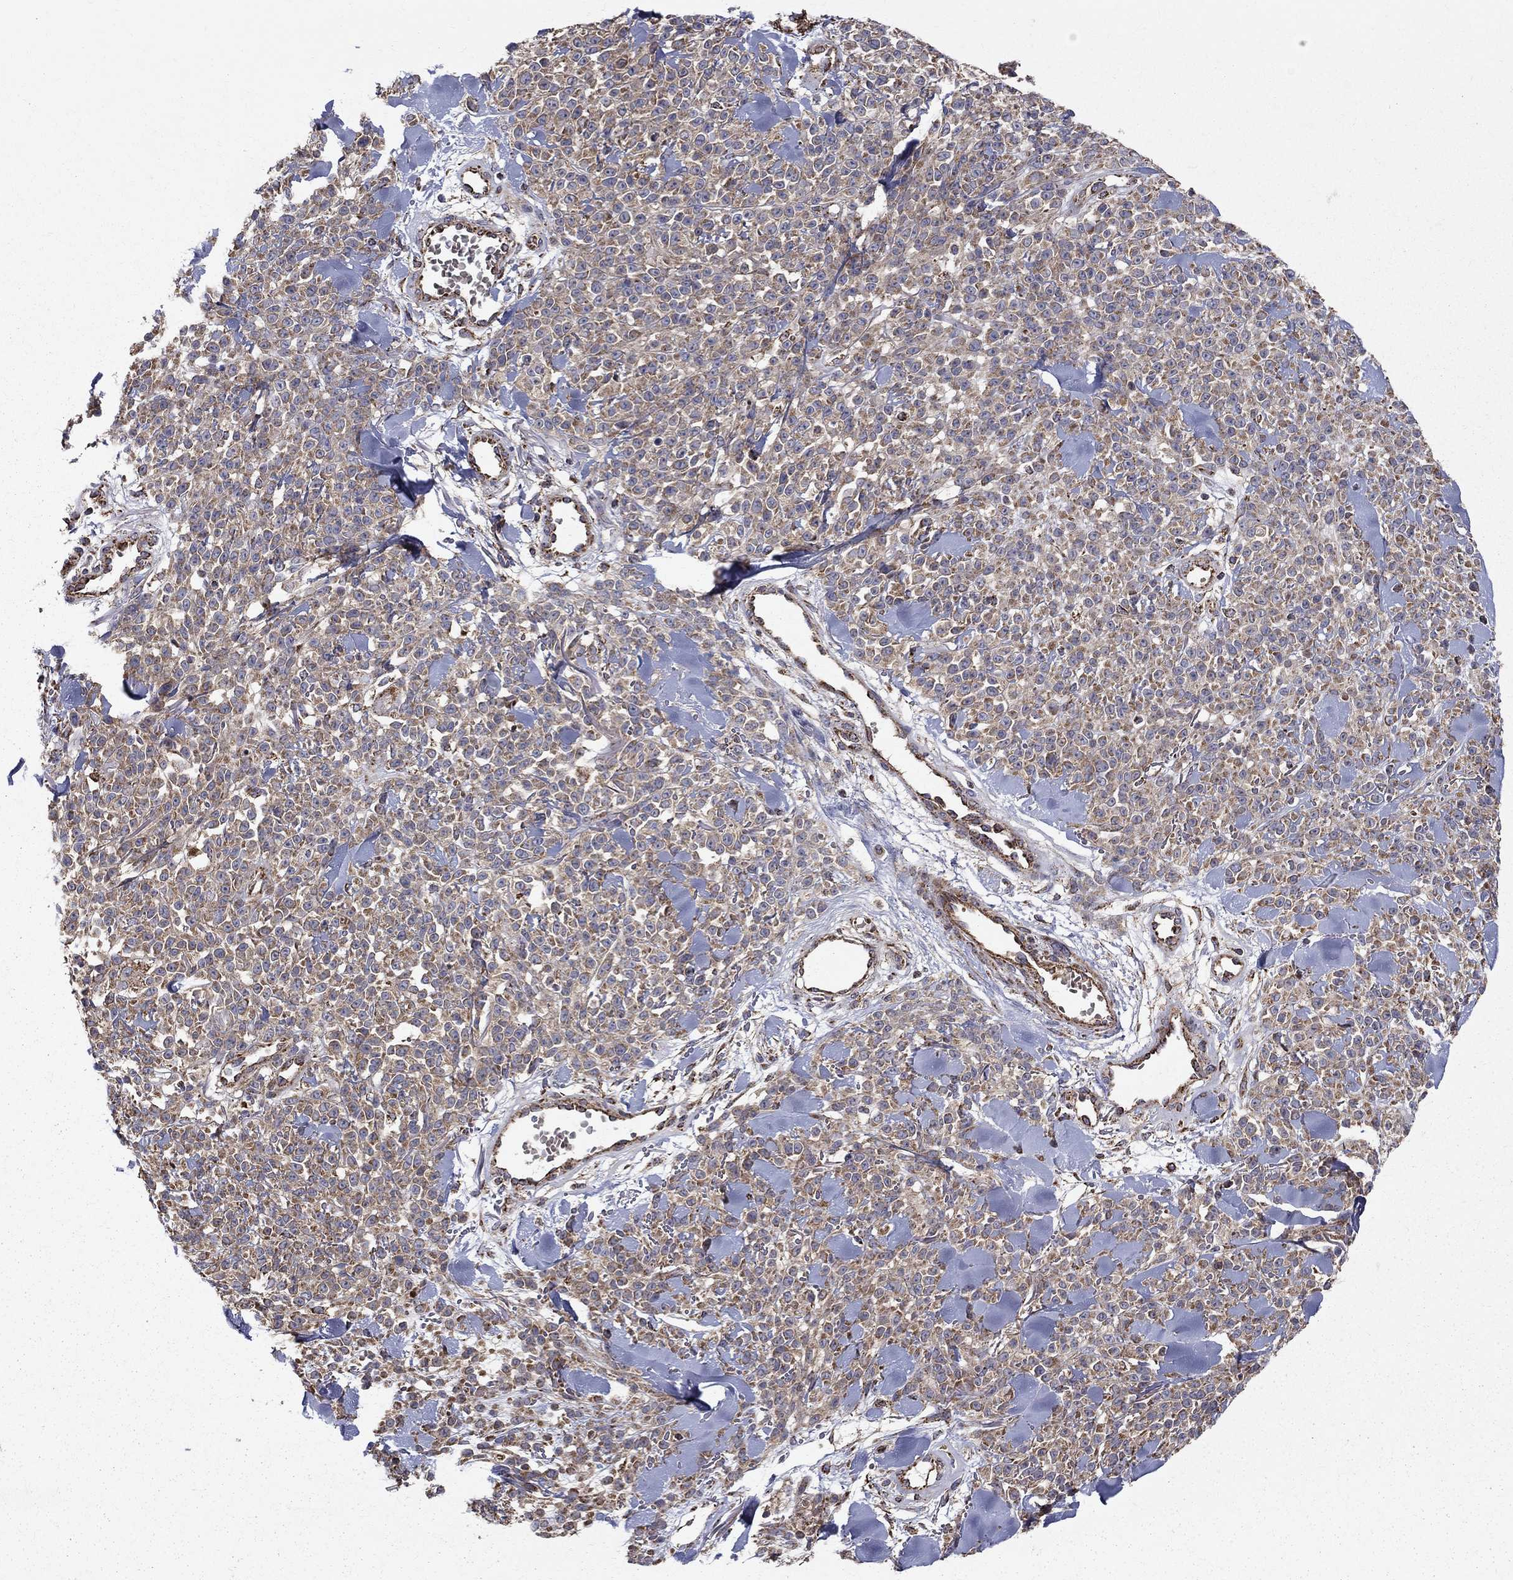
{"staining": {"intensity": "weak", "quantity": "25%-75%", "location": "cytoplasmic/membranous"}, "tissue": "melanoma", "cell_type": "Tumor cells", "image_type": "cancer", "snomed": [{"axis": "morphology", "description": "Malignant melanoma, NOS"}, {"axis": "topography", "description": "Skin"}, {"axis": "topography", "description": "Skin of trunk"}], "caption": "The histopathology image reveals immunohistochemical staining of melanoma. There is weak cytoplasmic/membranous expression is appreciated in approximately 25%-75% of tumor cells.", "gene": "NDUFS8", "patient": {"sex": "male", "age": 74}}